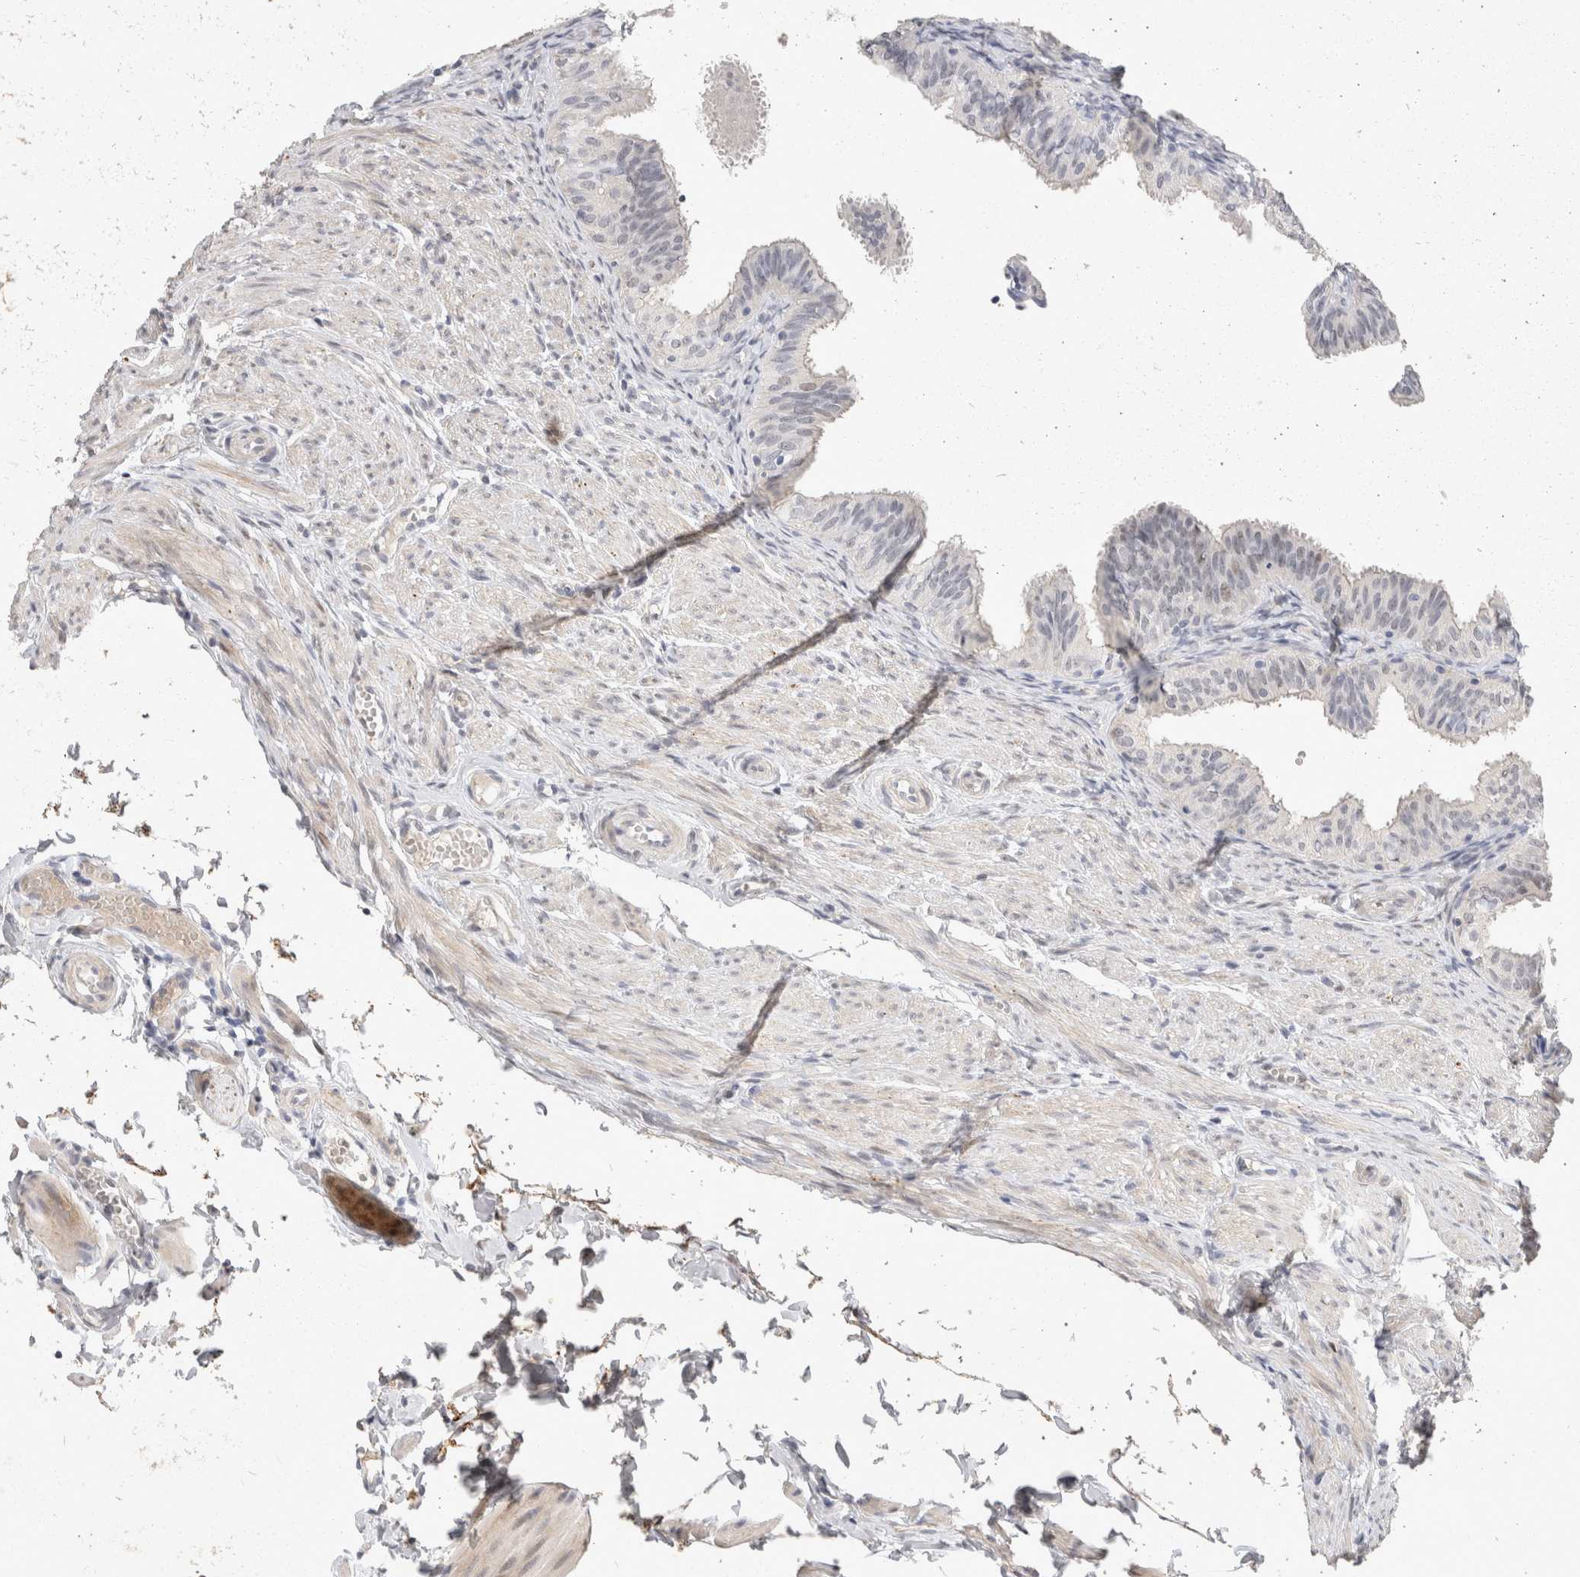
{"staining": {"intensity": "strong", "quantity": "<25%", "location": "cytoplasmic/membranous"}, "tissue": "fallopian tube", "cell_type": "Glandular cells", "image_type": "normal", "snomed": [{"axis": "morphology", "description": "Normal tissue, NOS"}, {"axis": "topography", "description": "Fallopian tube"}], "caption": "Protein analysis of benign fallopian tube displays strong cytoplasmic/membranous staining in approximately <25% of glandular cells. Immunohistochemistry stains the protein in brown and the nuclei are stained blue.", "gene": "TOM1L2", "patient": {"sex": "female", "age": 35}}